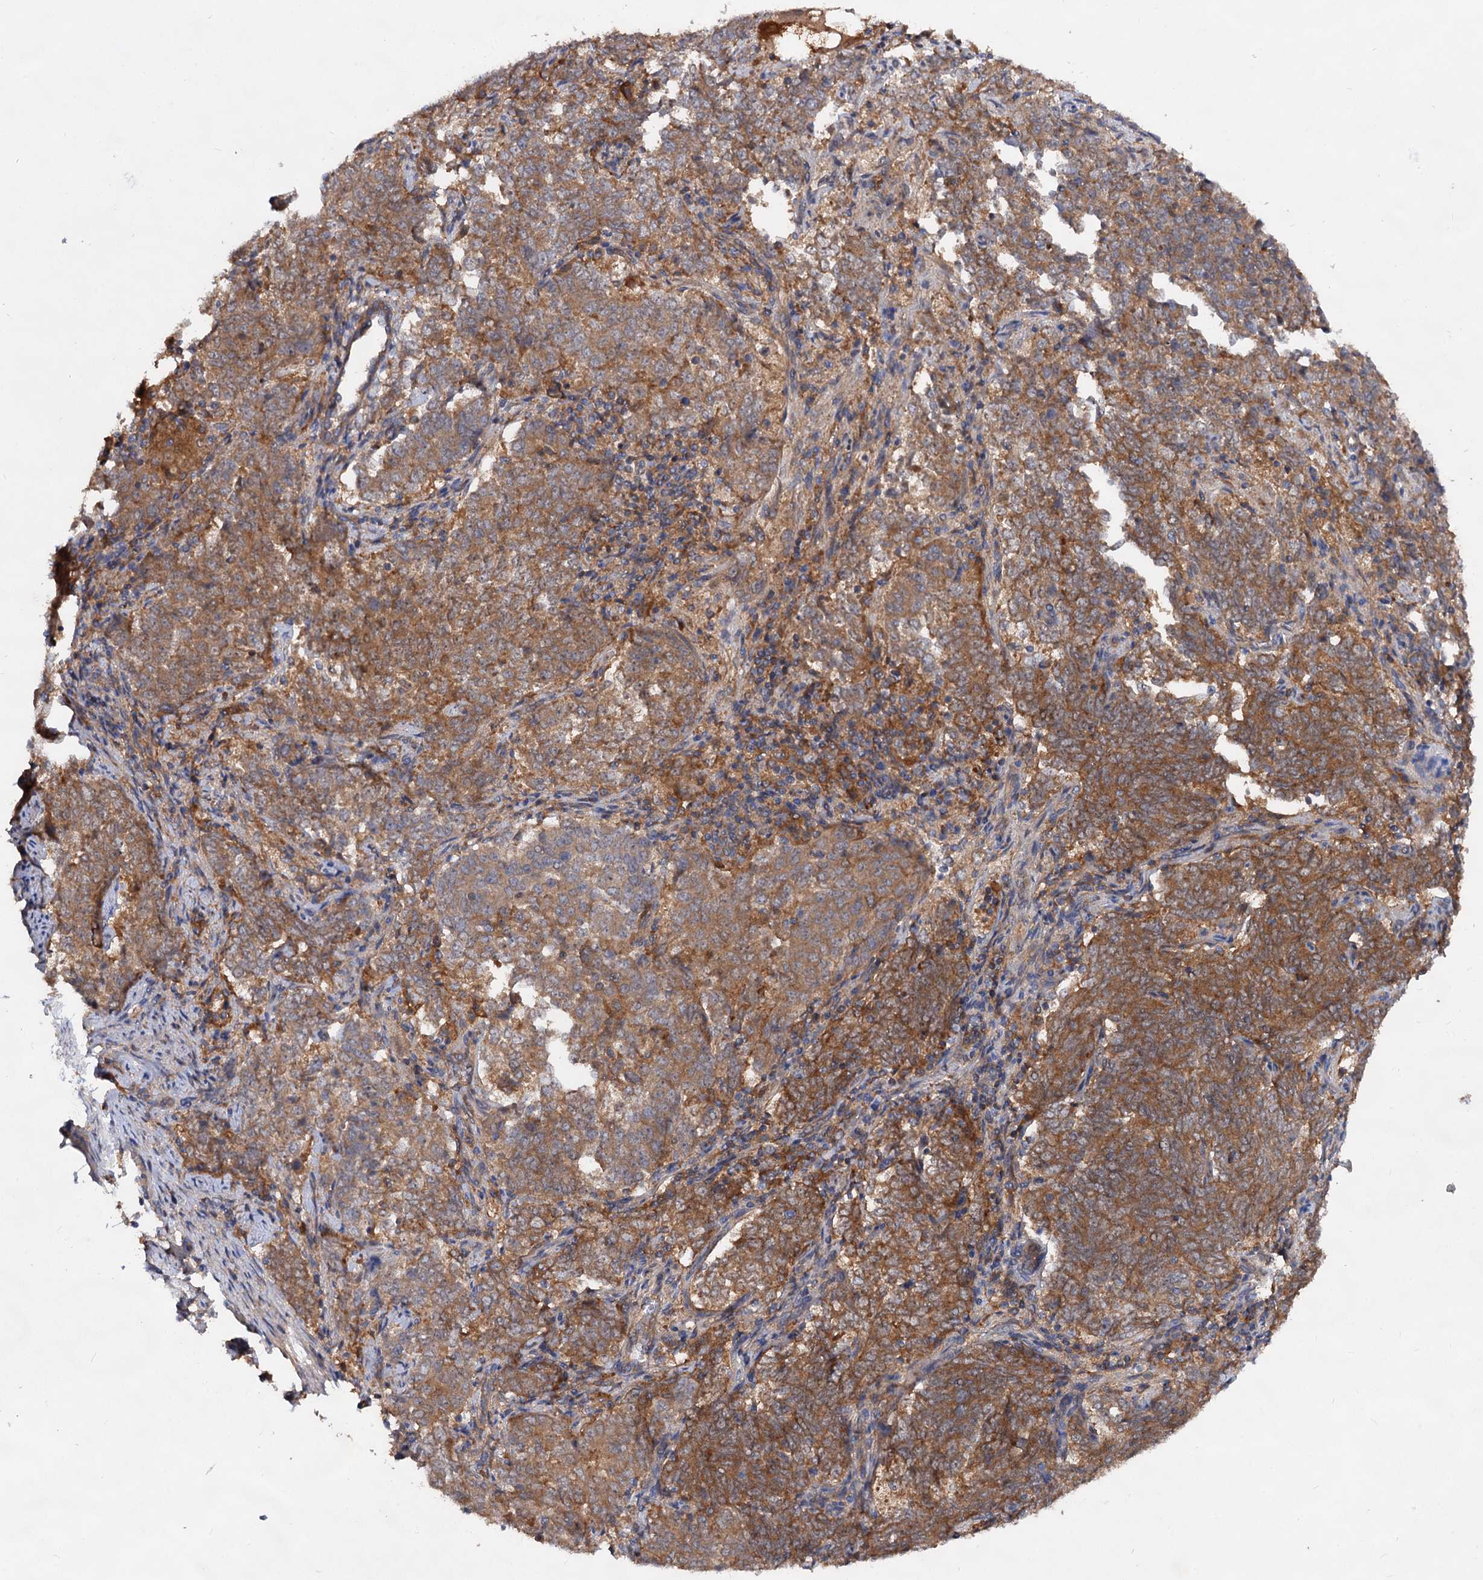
{"staining": {"intensity": "moderate", "quantity": ">75%", "location": "cytoplasmic/membranous"}, "tissue": "endometrial cancer", "cell_type": "Tumor cells", "image_type": "cancer", "snomed": [{"axis": "morphology", "description": "Adenocarcinoma, NOS"}, {"axis": "topography", "description": "Endometrium"}], "caption": "About >75% of tumor cells in human endometrial cancer (adenocarcinoma) reveal moderate cytoplasmic/membranous protein positivity as visualized by brown immunohistochemical staining.", "gene": "VPS29", "patient": {"sex": "female", "age": 80}}